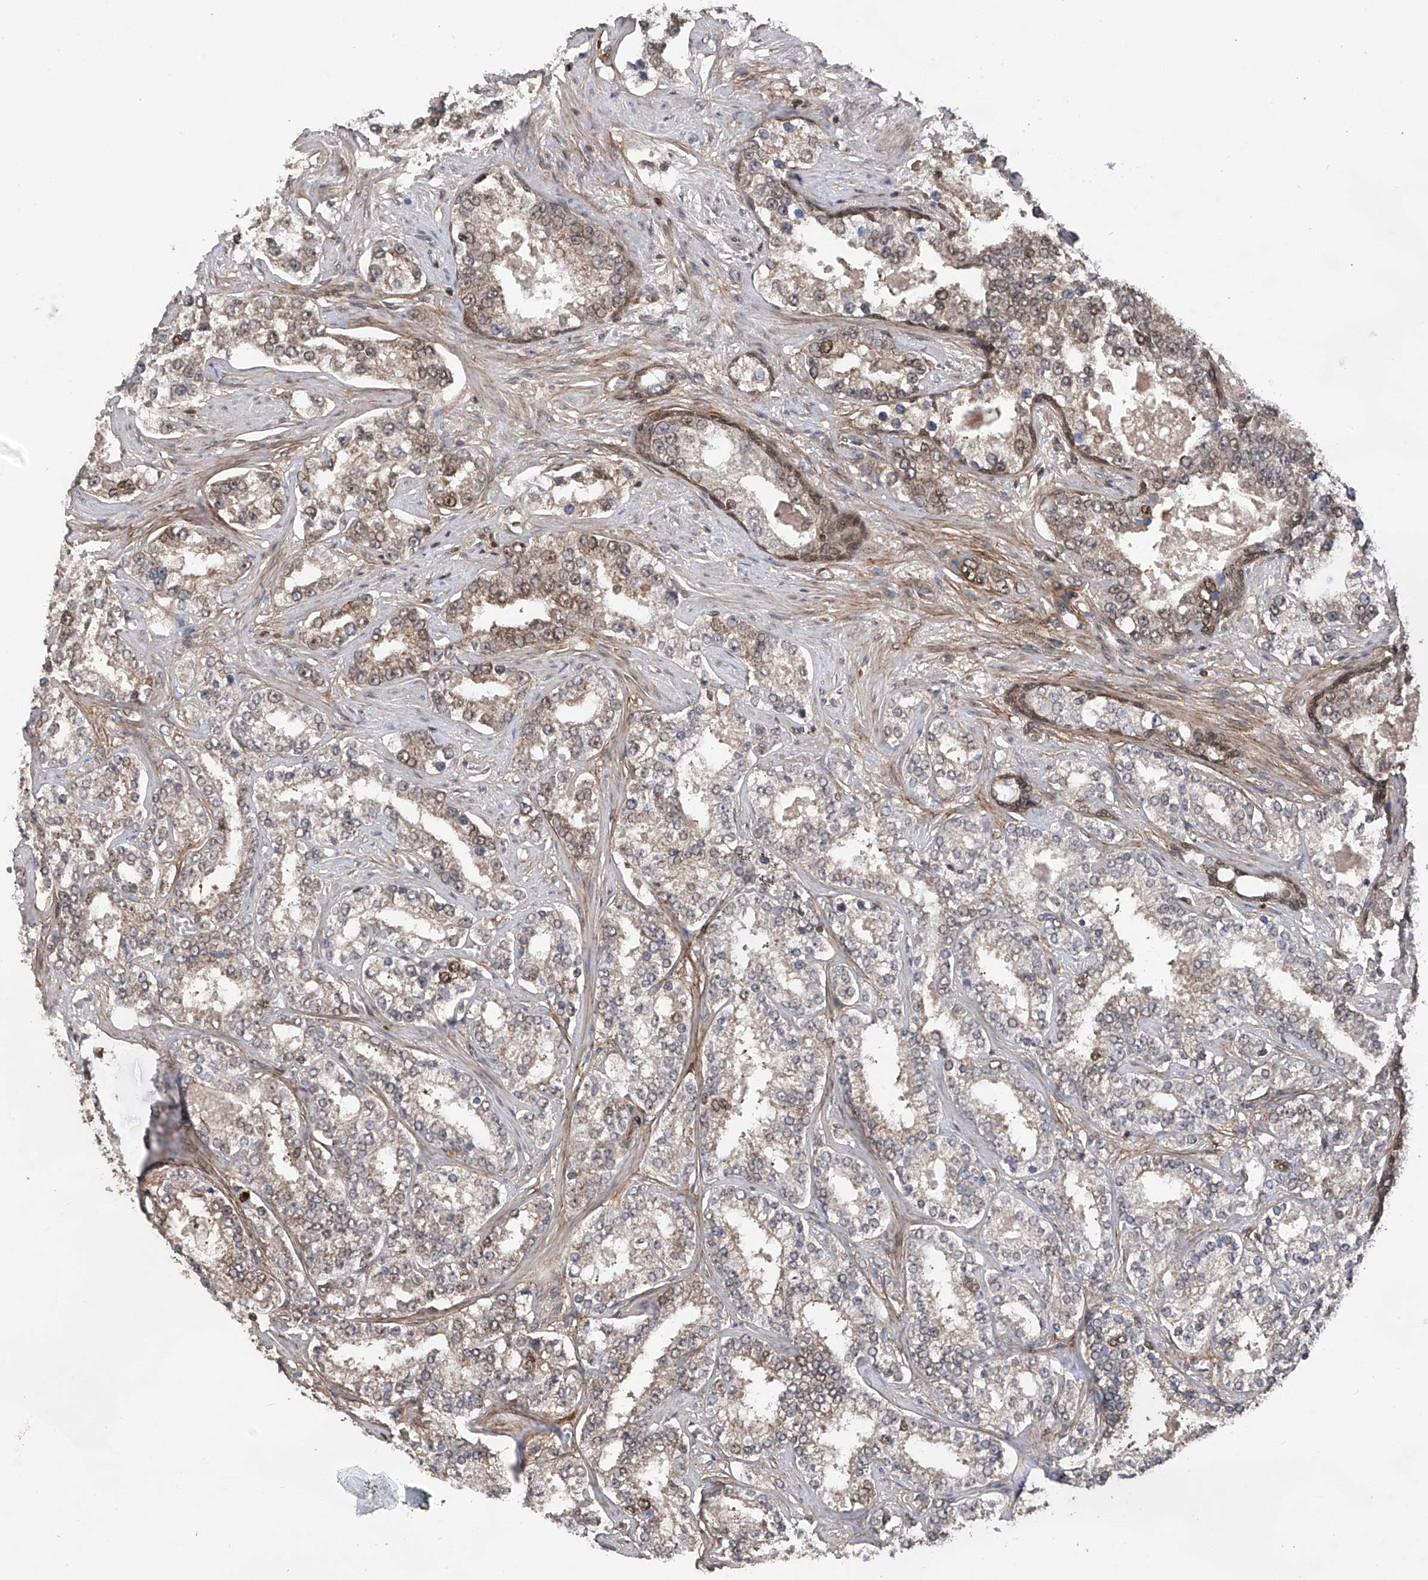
{"staining": {"intensity": "weak", "quantity": "25%-75%", "location": "cytoplasmic/membranous"}, "tissue": "prostate cancer", "cell_type": "Tumor cells", "image_type": "cancer", "snomed": [{"axis": "morphology", "description": "Normal tissue, NOS"}, {"axis": "morphology", "description": "Adenocarcinoma, High grade"}, {"axis": "topography", "description": "Prostate"}], "caption": "Protein analysis of prostate cancer tissue exhibits weak cytoplasmic/membranous staining in about 25%-75% of tumor cells.", "gene": "DNAJC9", "patient": {"sex": "male", "age": 83}}